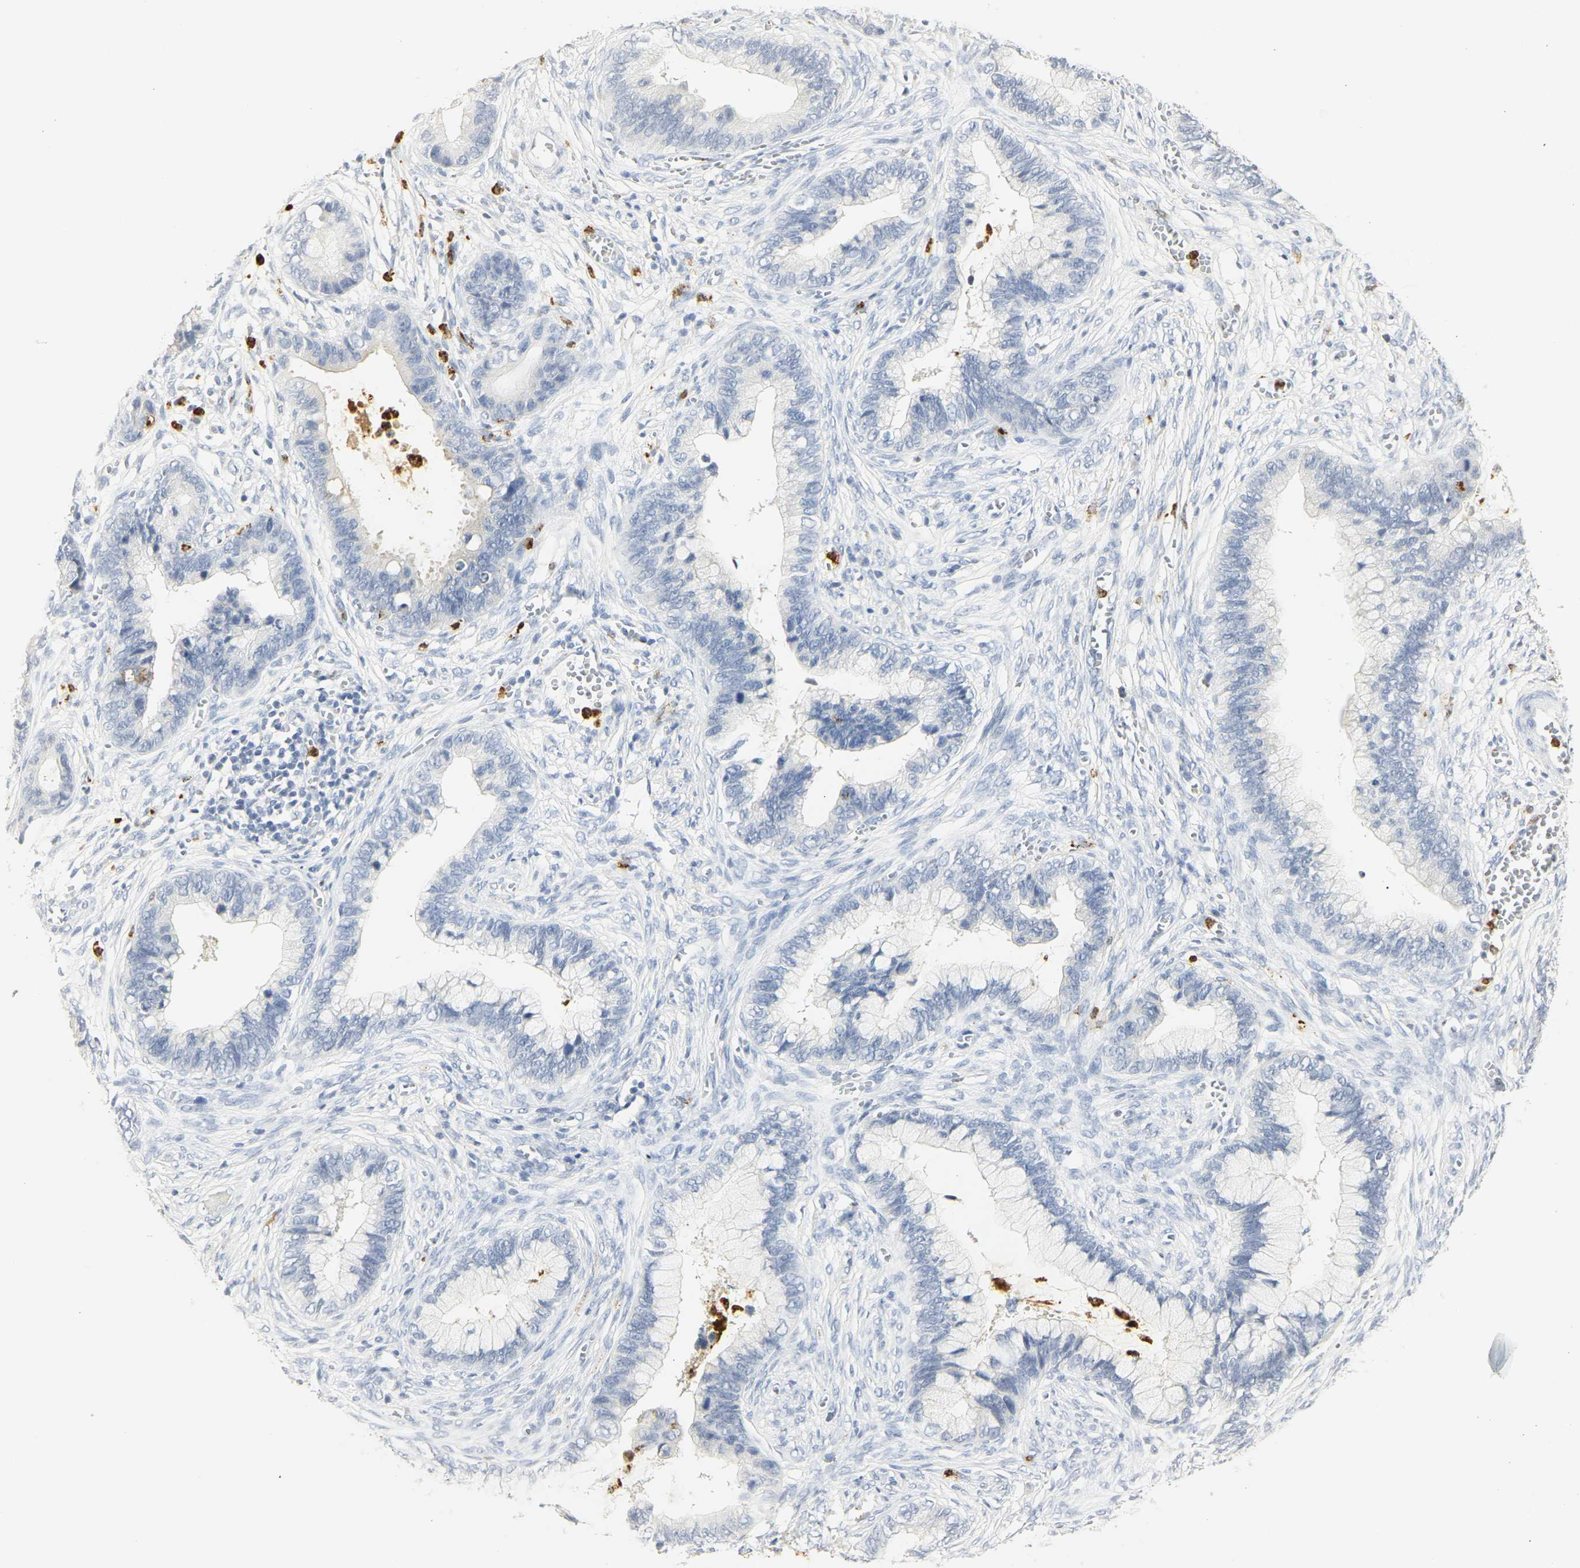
{"staining": {"intensity": "negative", "quantity": "none", "location": "none"}, "tissue": "cervical cancer", "cell_type": "Tumor cells", "image_type": "cancer", "snomed": [{"axis": "morphology", "description": "Adenocarcinoma, NOS"}, {"axis": "topography", "description": "Cervix"}], "caption": "Immunohistochemistry of cervical cancer (adenocarcinoma) demonstrates no positivity in tumor cells. Brightfield microscopy of immunohistochemistry (IHC) stained with DAB (3,3'-diaminobenzidine) (brown) and hematoxylin (blue), captured at high magnification.", "gene": "MPO", "patient": {"sex": "female", "age": 44}}